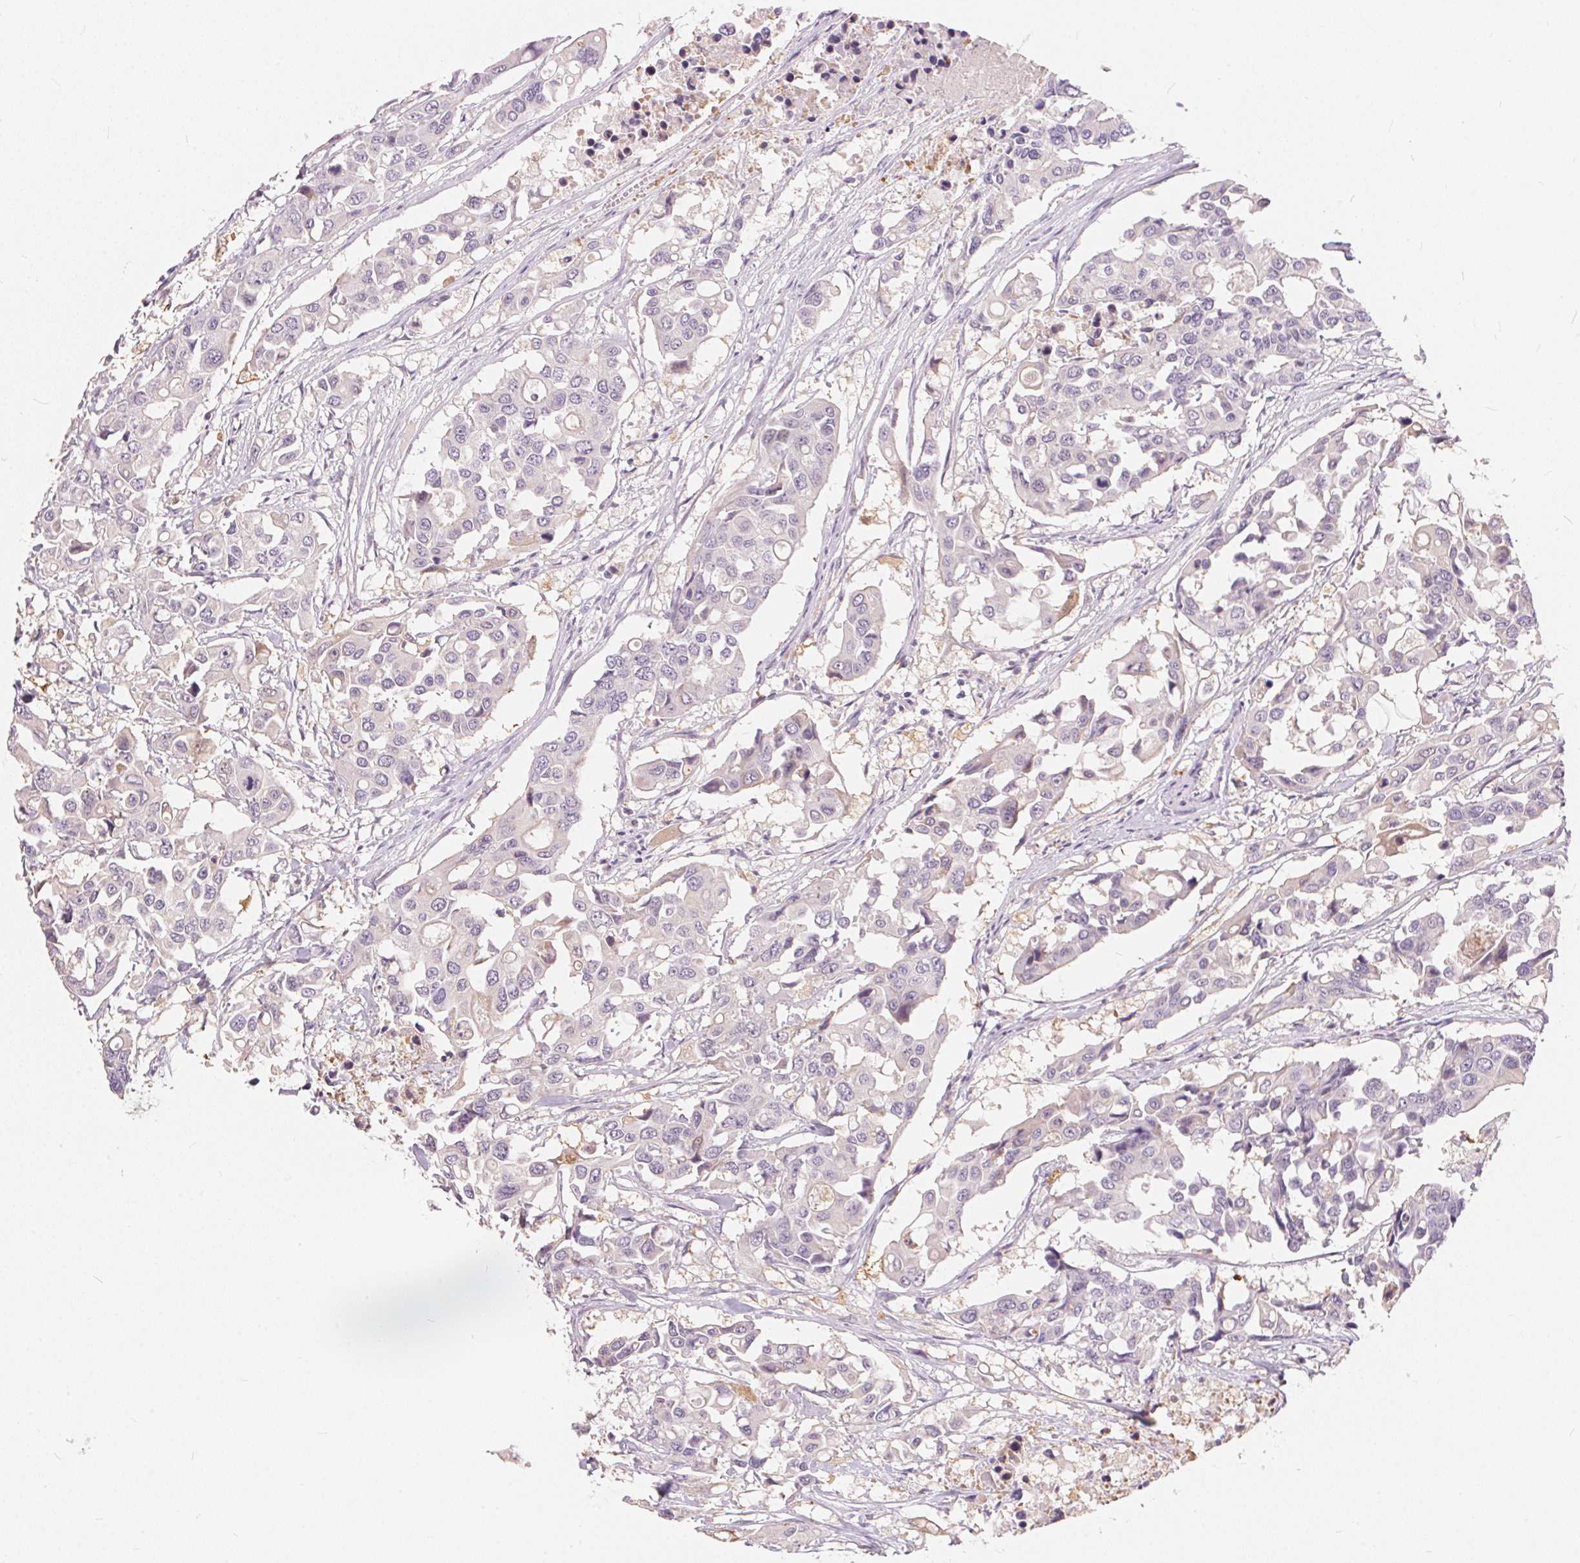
{"staining": {"intensity": "negative", "quantity": "none", "location": "none"}, "tissue": "colorectal cancer", "cell_type": "Tumor cells", "image_type": "cancer", "snomed": [{"axis": "morphology", "description": "Adenocarcinoma, NOS"}, {"axis": "topography", "description": "Colon"}], "caption": "There is no significant expression in tumor cells of colorectal cancer.", "gene": "SERPINB1", "patient": {"sex": "male", "age": 77}}